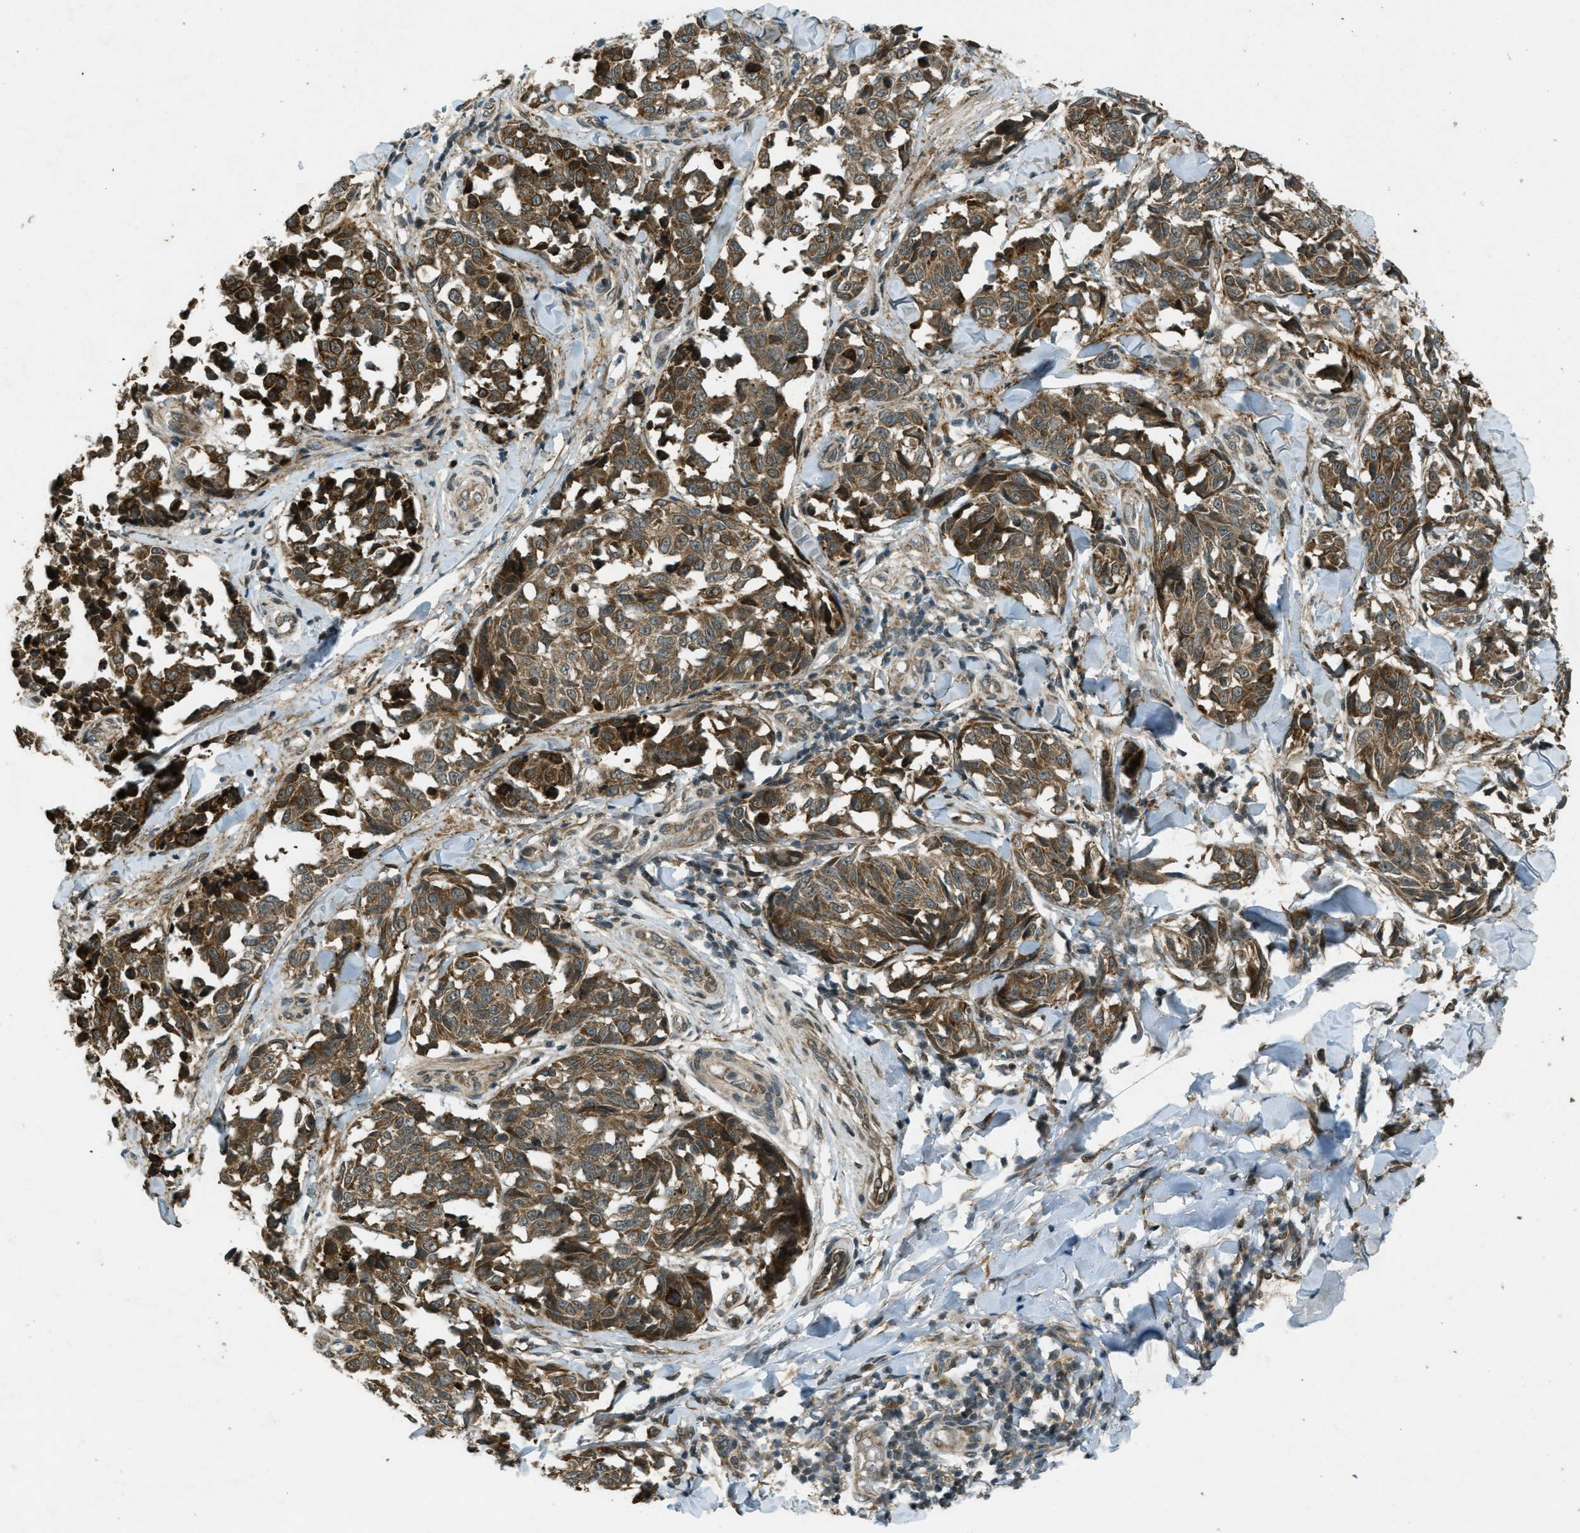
{"staining": {"intensity": "moderate", "quantity": ">75%", "location": "cytoplasmic/membranous"}, "tissue": "melanoma", "cell_type": "Tumor cells", "image_type": "cancer", "snomed": [{"axis": "morphology", "description": "Malignant melanoma, NOS"}, {"axis": "topography", "description": "Skin"}], "caption": "About >75% of tumor cells in malignant melanoma exhibit moderate cytoplasmic/membranous protein expression as visualized by brown immunohistochemical staining.", "gene": "EIF2AK3", "patient": {"sex": "female", "age": 64}}